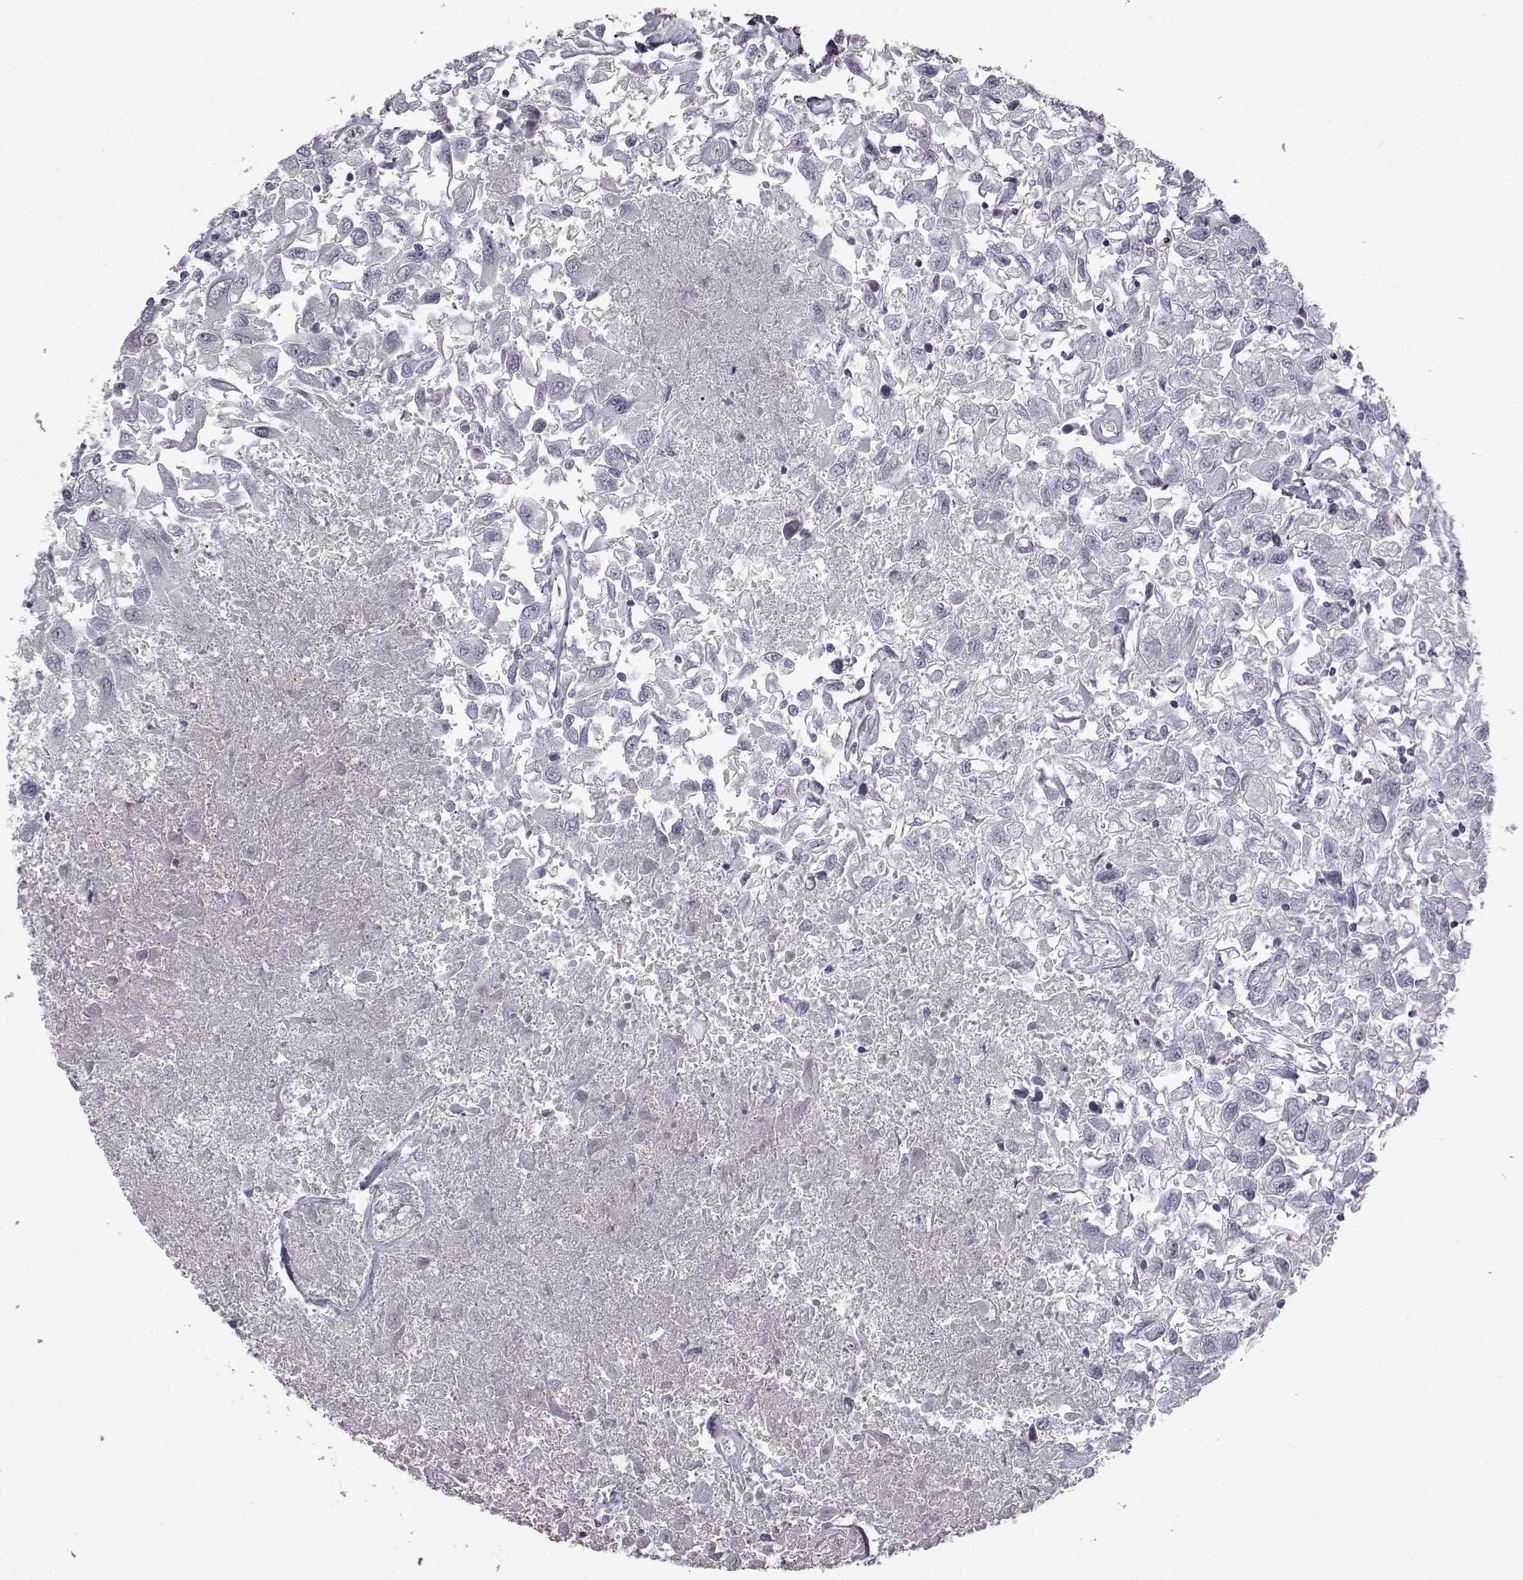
{"staining": {"intensity": "negative", "quantity": "none", "location": "none"}, "tissue": "renal cancer", "cell_type": "Tumor cells", "image_type": "cancer", "snomed": [{"axis": "morphology", "description": "Adenocarcinoma, NOS"}, {"axis": "topography", "description": "Kidney"}], "caption": "A histopathology image of human renal cancer (adenocarcinoma) is negative for staining in tumor cells. The staining is performed using DAB brown chromogen with nuclei counter-stained in using hematoxylin.", "gene": "SLC28A2", "patient": {"sex": "female", "age": 76}}